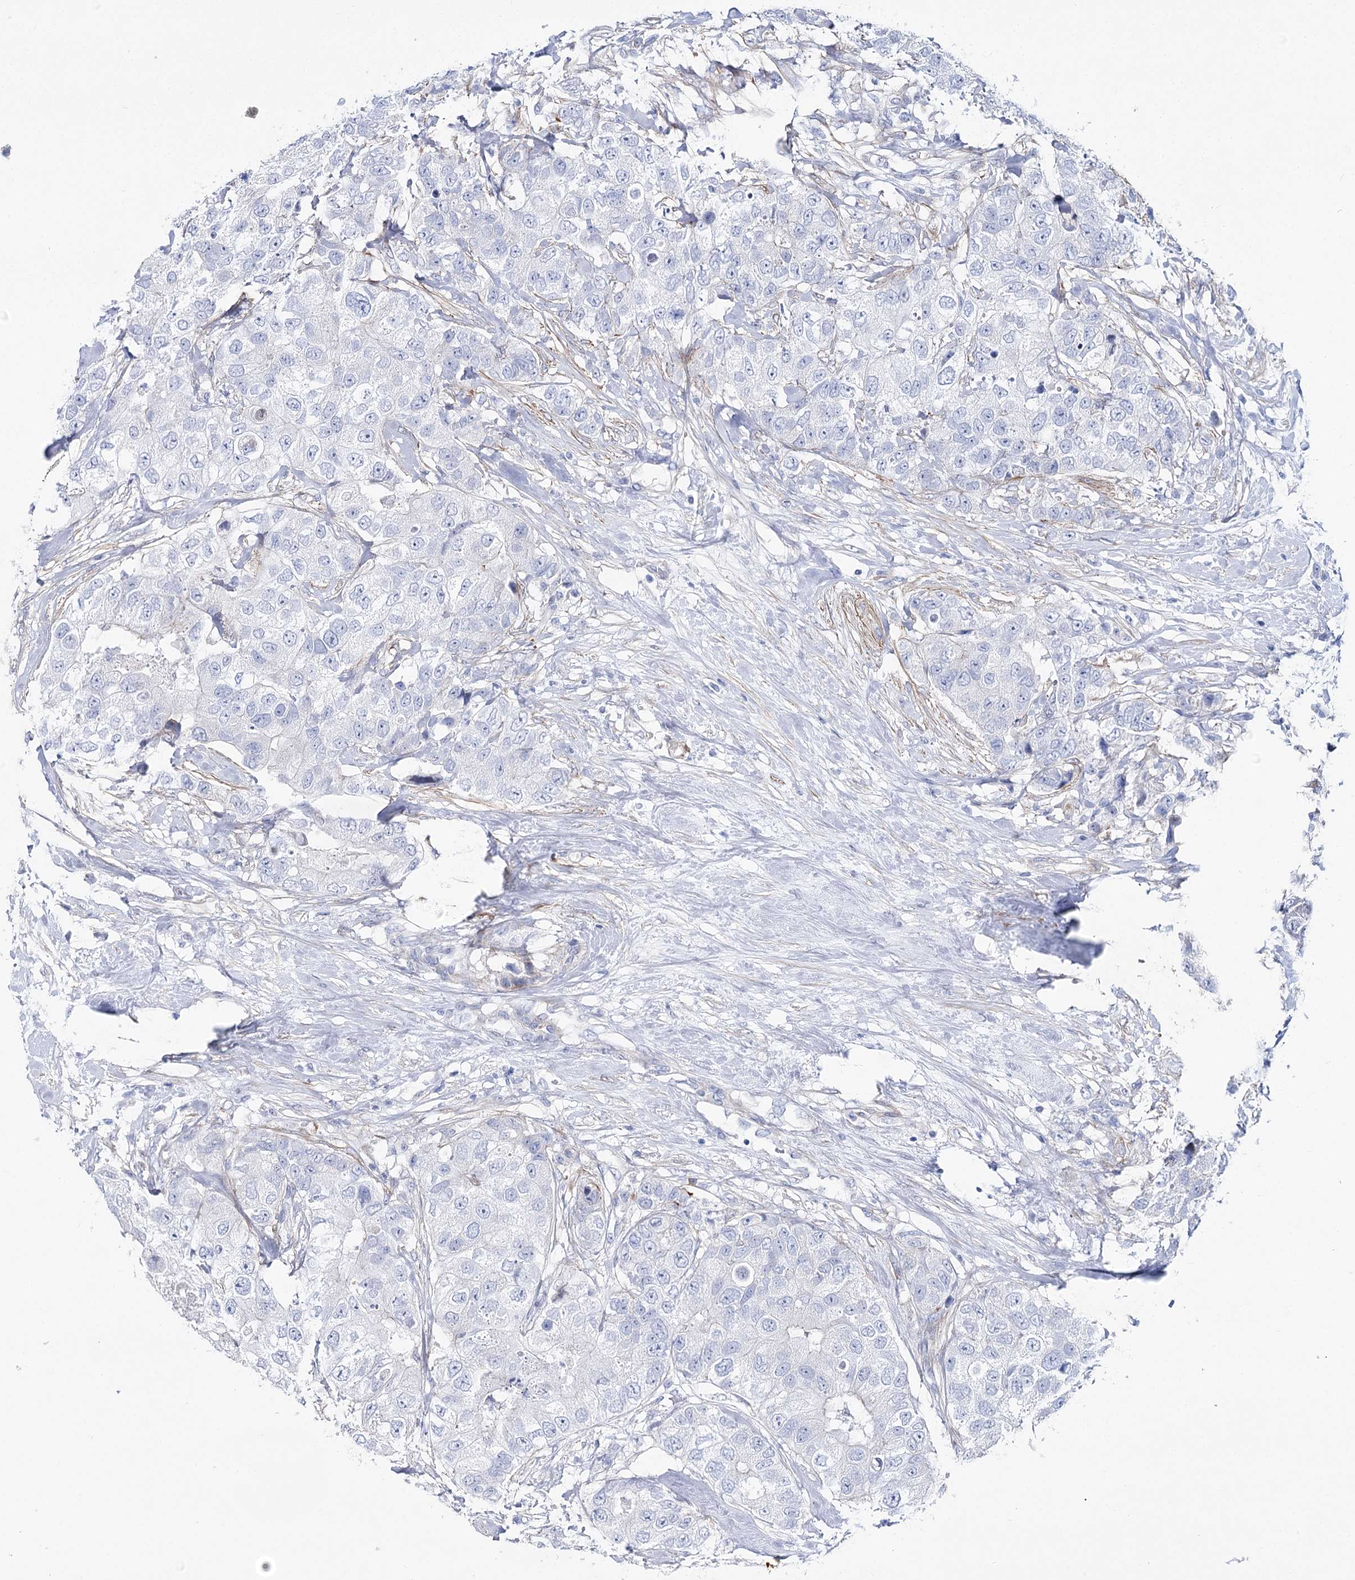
{"staining": {"intensity": "negative", "quantity": "none", "location": "none"}, "tissue": "breast cancer", "cell_type": "Tumor cells", "image_type": "cancer", "snomed": [{"axis": "morphology", "description": "Duct carcinoma"}, {"axis": "topography", "description": "Breast"}], "caption": "Immunohistochemistry (IHC) image of breast cancer stained for a protein (brown), which demonstrates no staining in tumor cells.", "gene": "ANKRD23", "patient": {"sex": "female", "age": 62}}